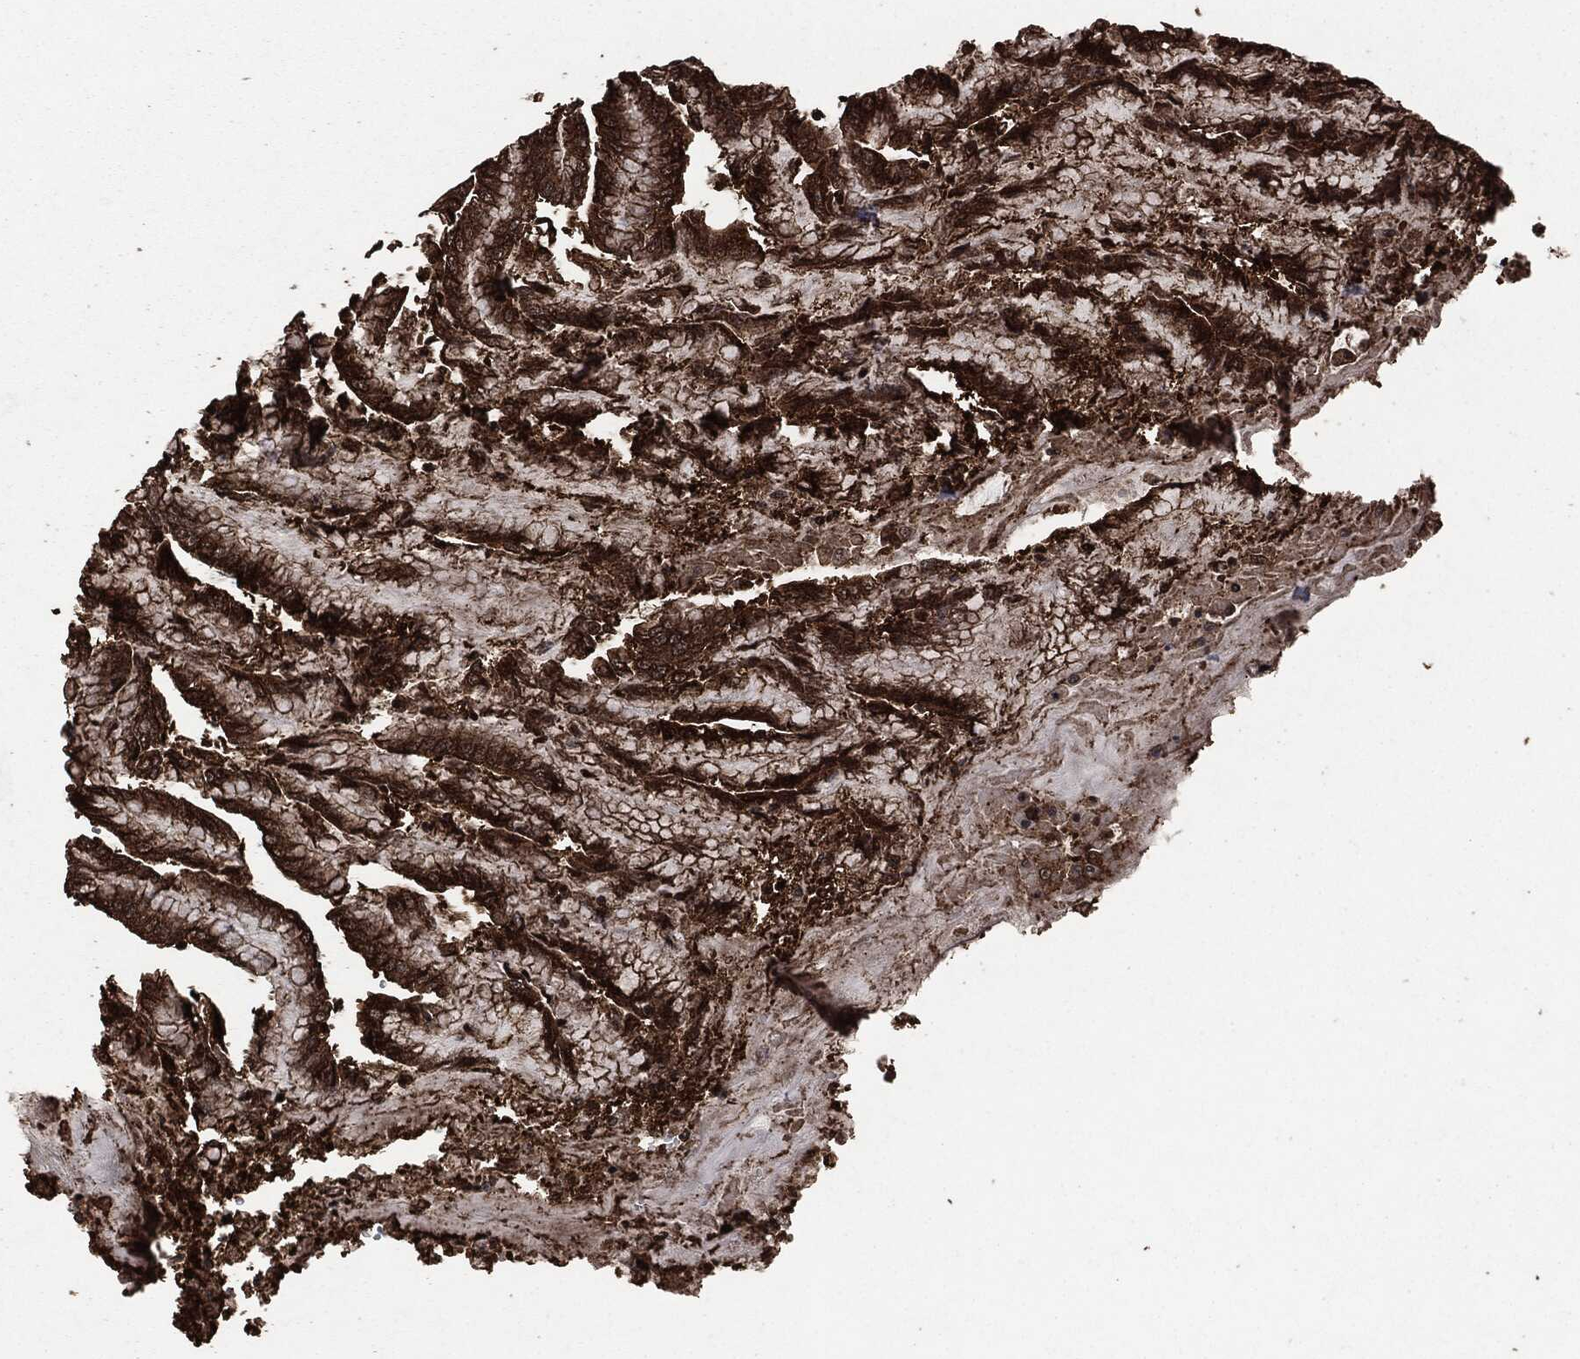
{"staining": {"intensity": "strong", "quantity": "25%-75%", "location": "cytoplasmic/membranous"}, "tissue": "stomach", "cell_type": "Glandular cells", "image_type": "normal", "snomed": [{"axis": "morphology", "description": "Normal tissue, NOS"}, {"axis": "morphology", "description": "Adenocarcinoma, NOS"}, {"axis": "morphology", "description": "Adenocarcinoma, High grade"}, {"axis": "topography", "description": "Stomach, upper"}, {"axis": "topography", "description": "Stomach"}], "caption": "Stomach stained with DAB immunohistochemistry reveals high levels of strong cytoplasmic/membranous positivity in approximately 25%-75% of glandular cells. The protein is shown in brown color, while the nuclei are stained blue.", "gene": "HRAS", "patient": {"sex": "female", "age": 65}}